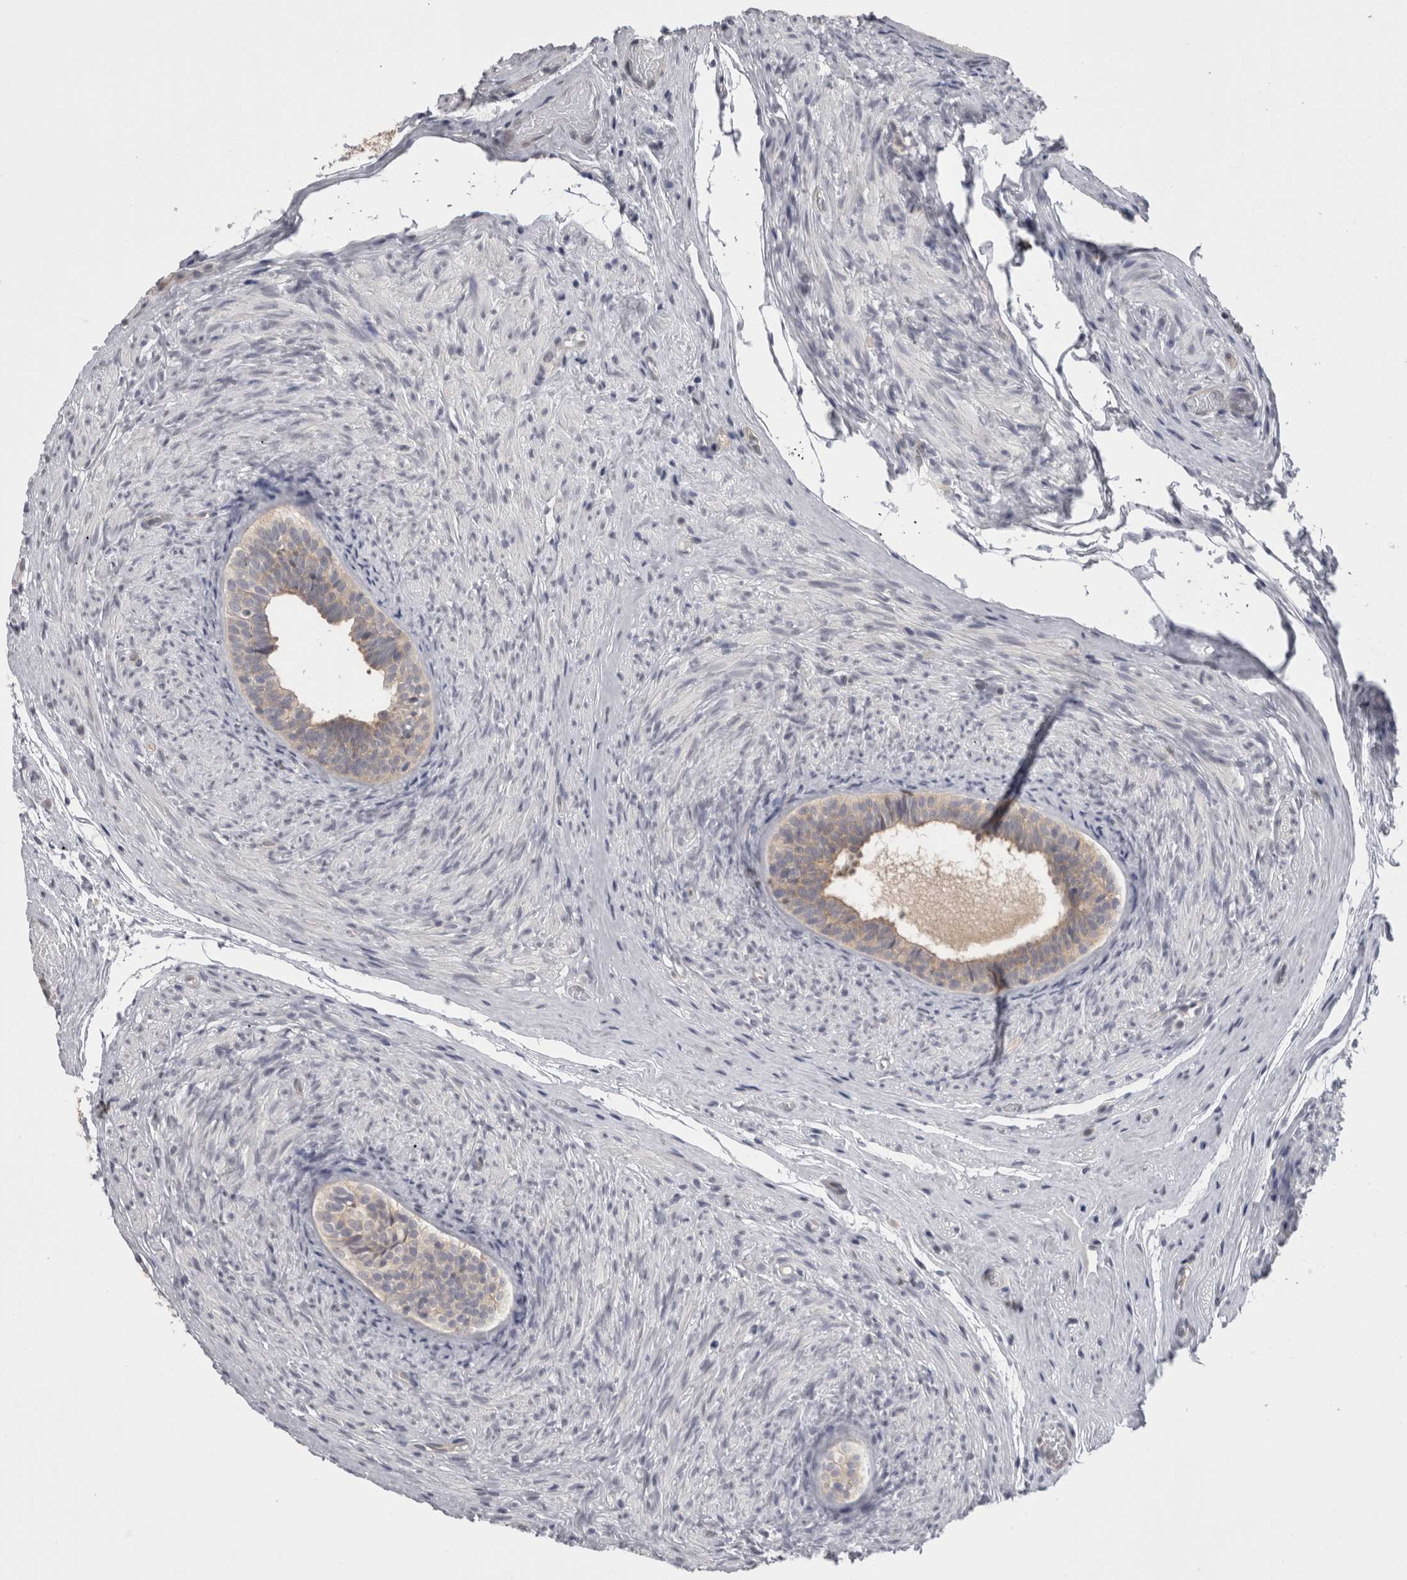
{"staining": {"intensity": "weak", "quantity": "25%-75%", "location": "cytoplasmic/membranous"}, "tissue": "epididymis", "cell_type": "Glandular cells", "image_type": "normal", "snomed": [{"axis": "morphology", "description": "Normal tissue, NOS"}, {"axis": "topography", "description": "Epididymis"}], "caption": "Immunohistochemistry micrograph of benign human epididymis stained for a protein (brown), which exhibits low levels of weak cytoplasmic/membranous staining in approximately 25%-75% of glandular cells.", "gene": "LYZL6", "patient": {"sex": "male", "age": 5}}